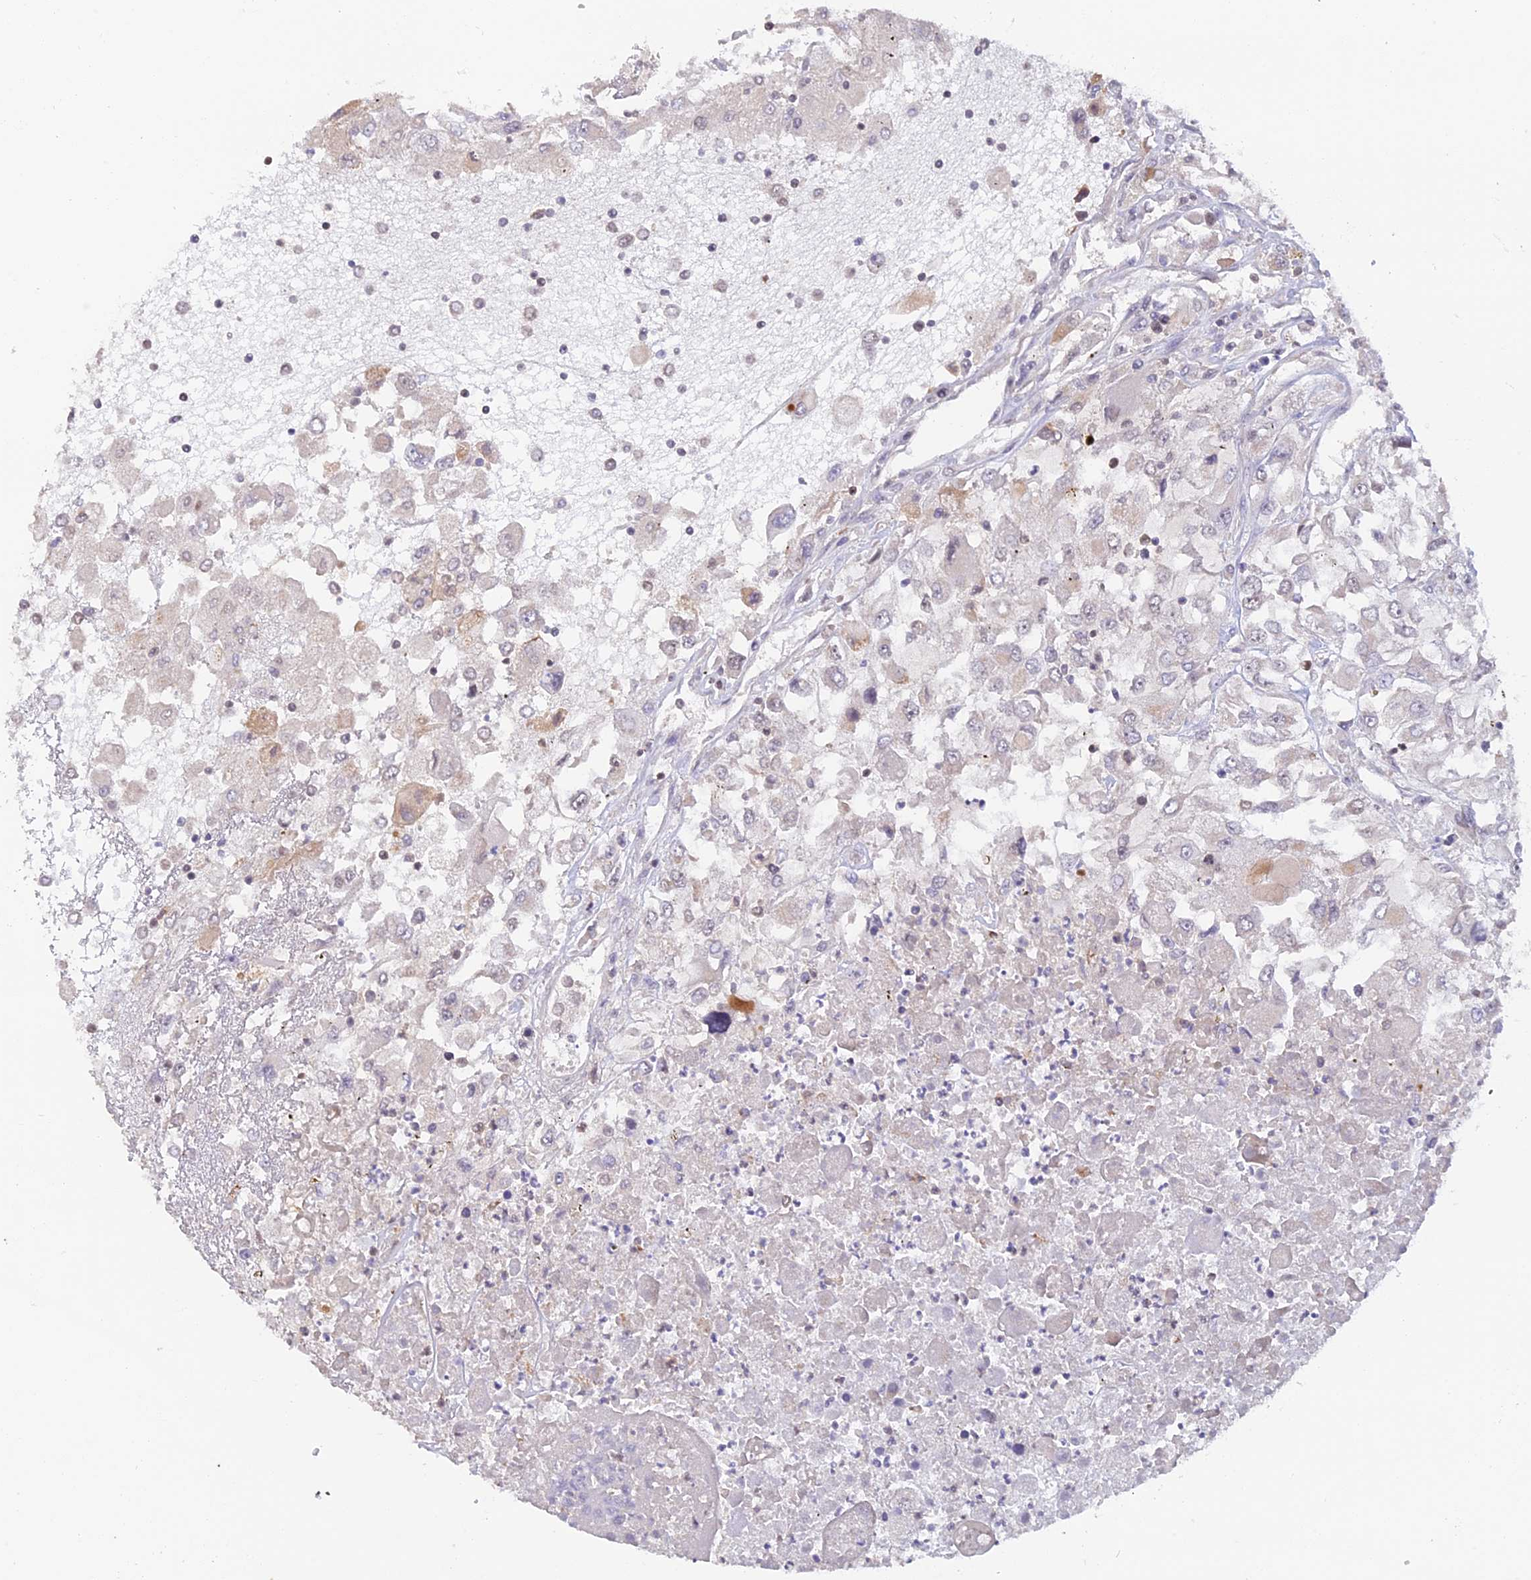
{"staining": {"intensity": "negative", "quantity": "none", "location": "none"}, "tissue": "renal cancer", "cell_type": "Tumor cells", "image_type": "cancer", "snomed": [{"axis": "morphology", "description": "Adenocarcinoma, NOS"}, {"axis": "topography", "description": "Kidney"}], "caption": "This is an immunohistochemistry image of renal cancer. There is no positivity in tumor cells.", "gene": "RFC5", "patient": {"sex": "female", "age": 52}}